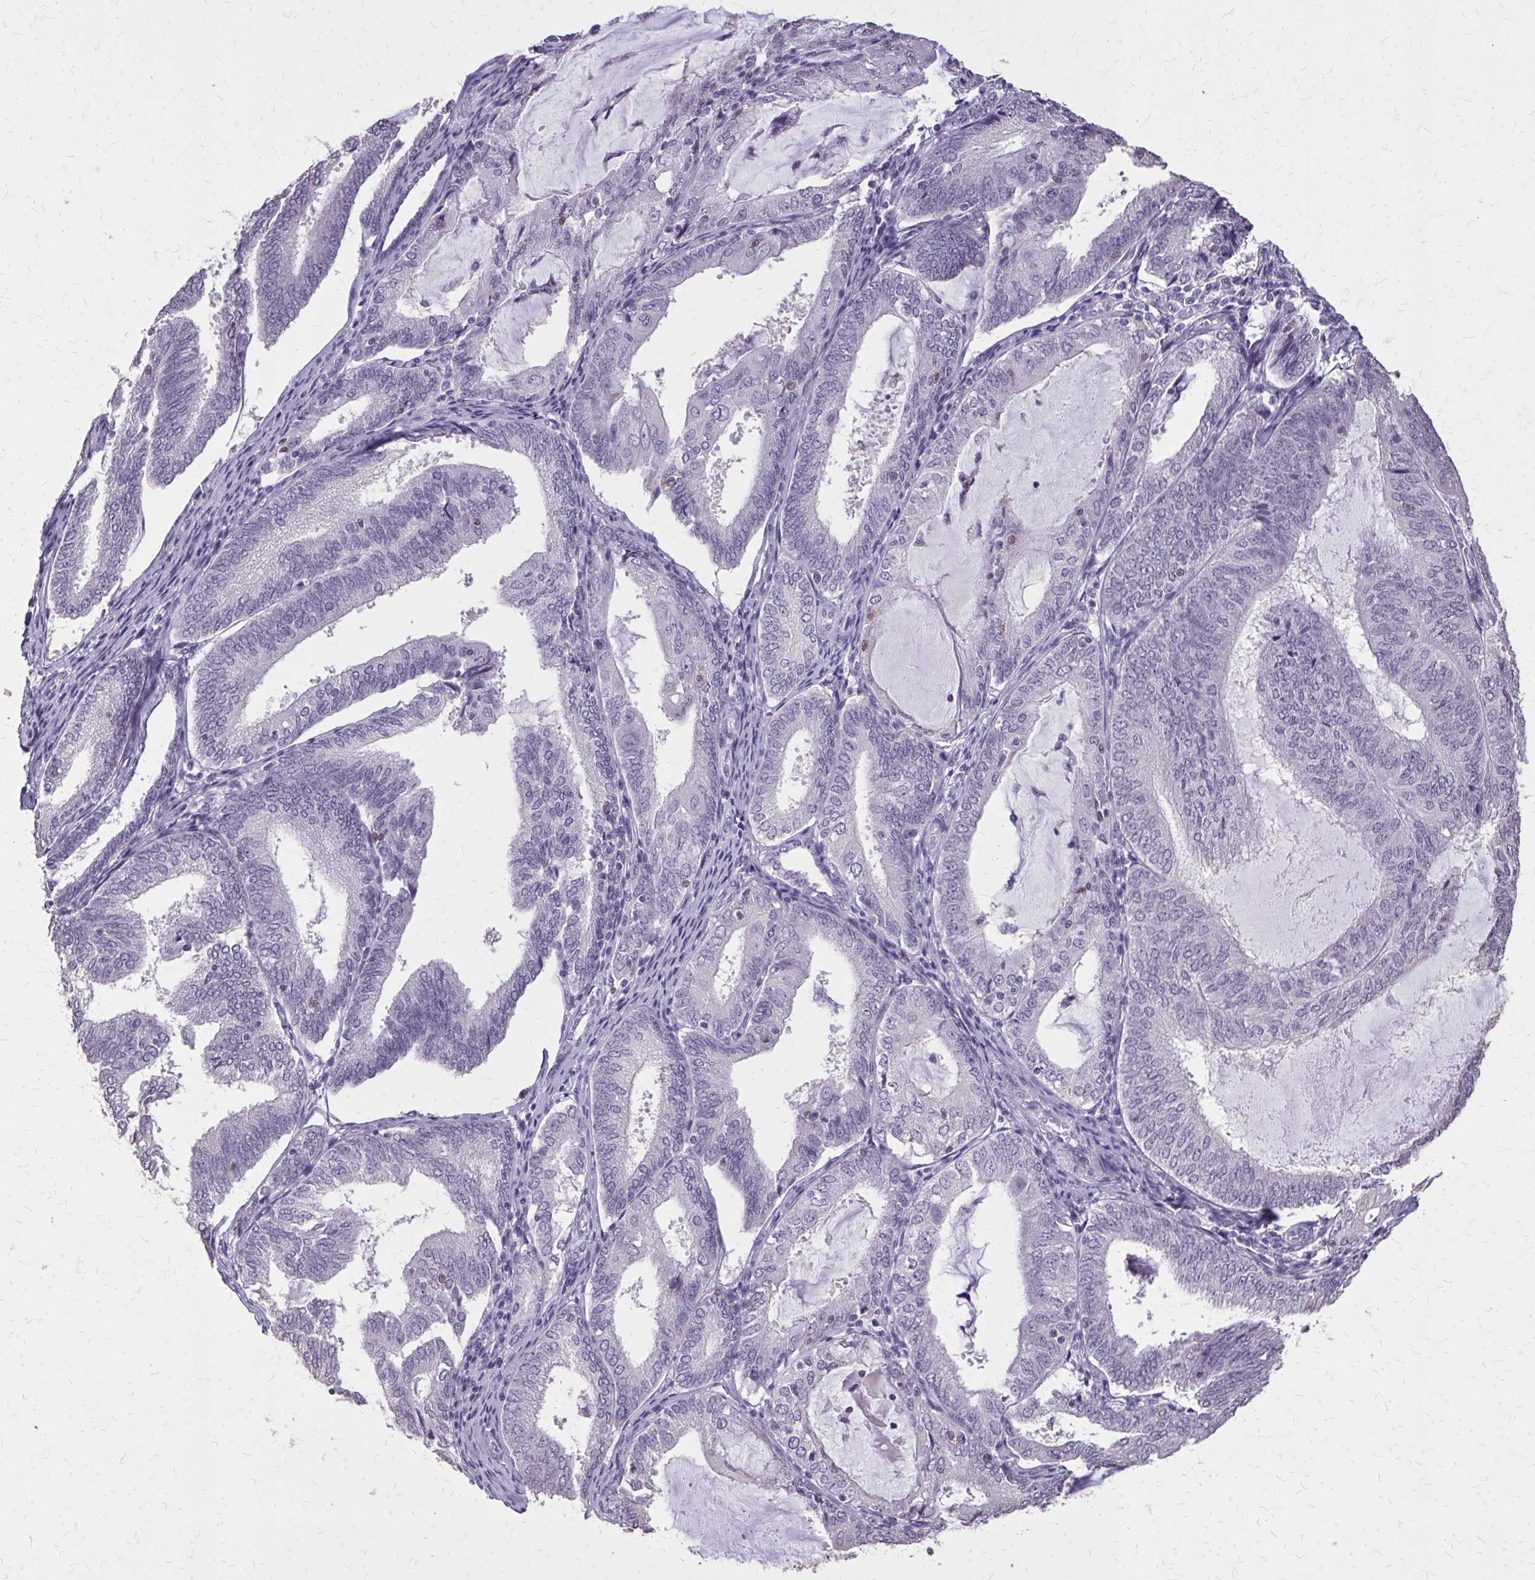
{"staining": {"intensity": "negative", "quantity": "none", "location": "none"}, "tissue": "endometrial cancer", "cell_type": "Tumor cells", "image_type": "cancer", "snomed": [{"axis": "morphology", "description": "Adenocarcinoma, NOS"}, {"axis": "topography", "description": "Endometrium"}], "caption": "A photomicrograph of adenocarcinoma (endometrial) stained for a protein displays no brown staining in tumor cells.", "gene": "AKAP5", "patient": {"sex": "female", "age": 81}}